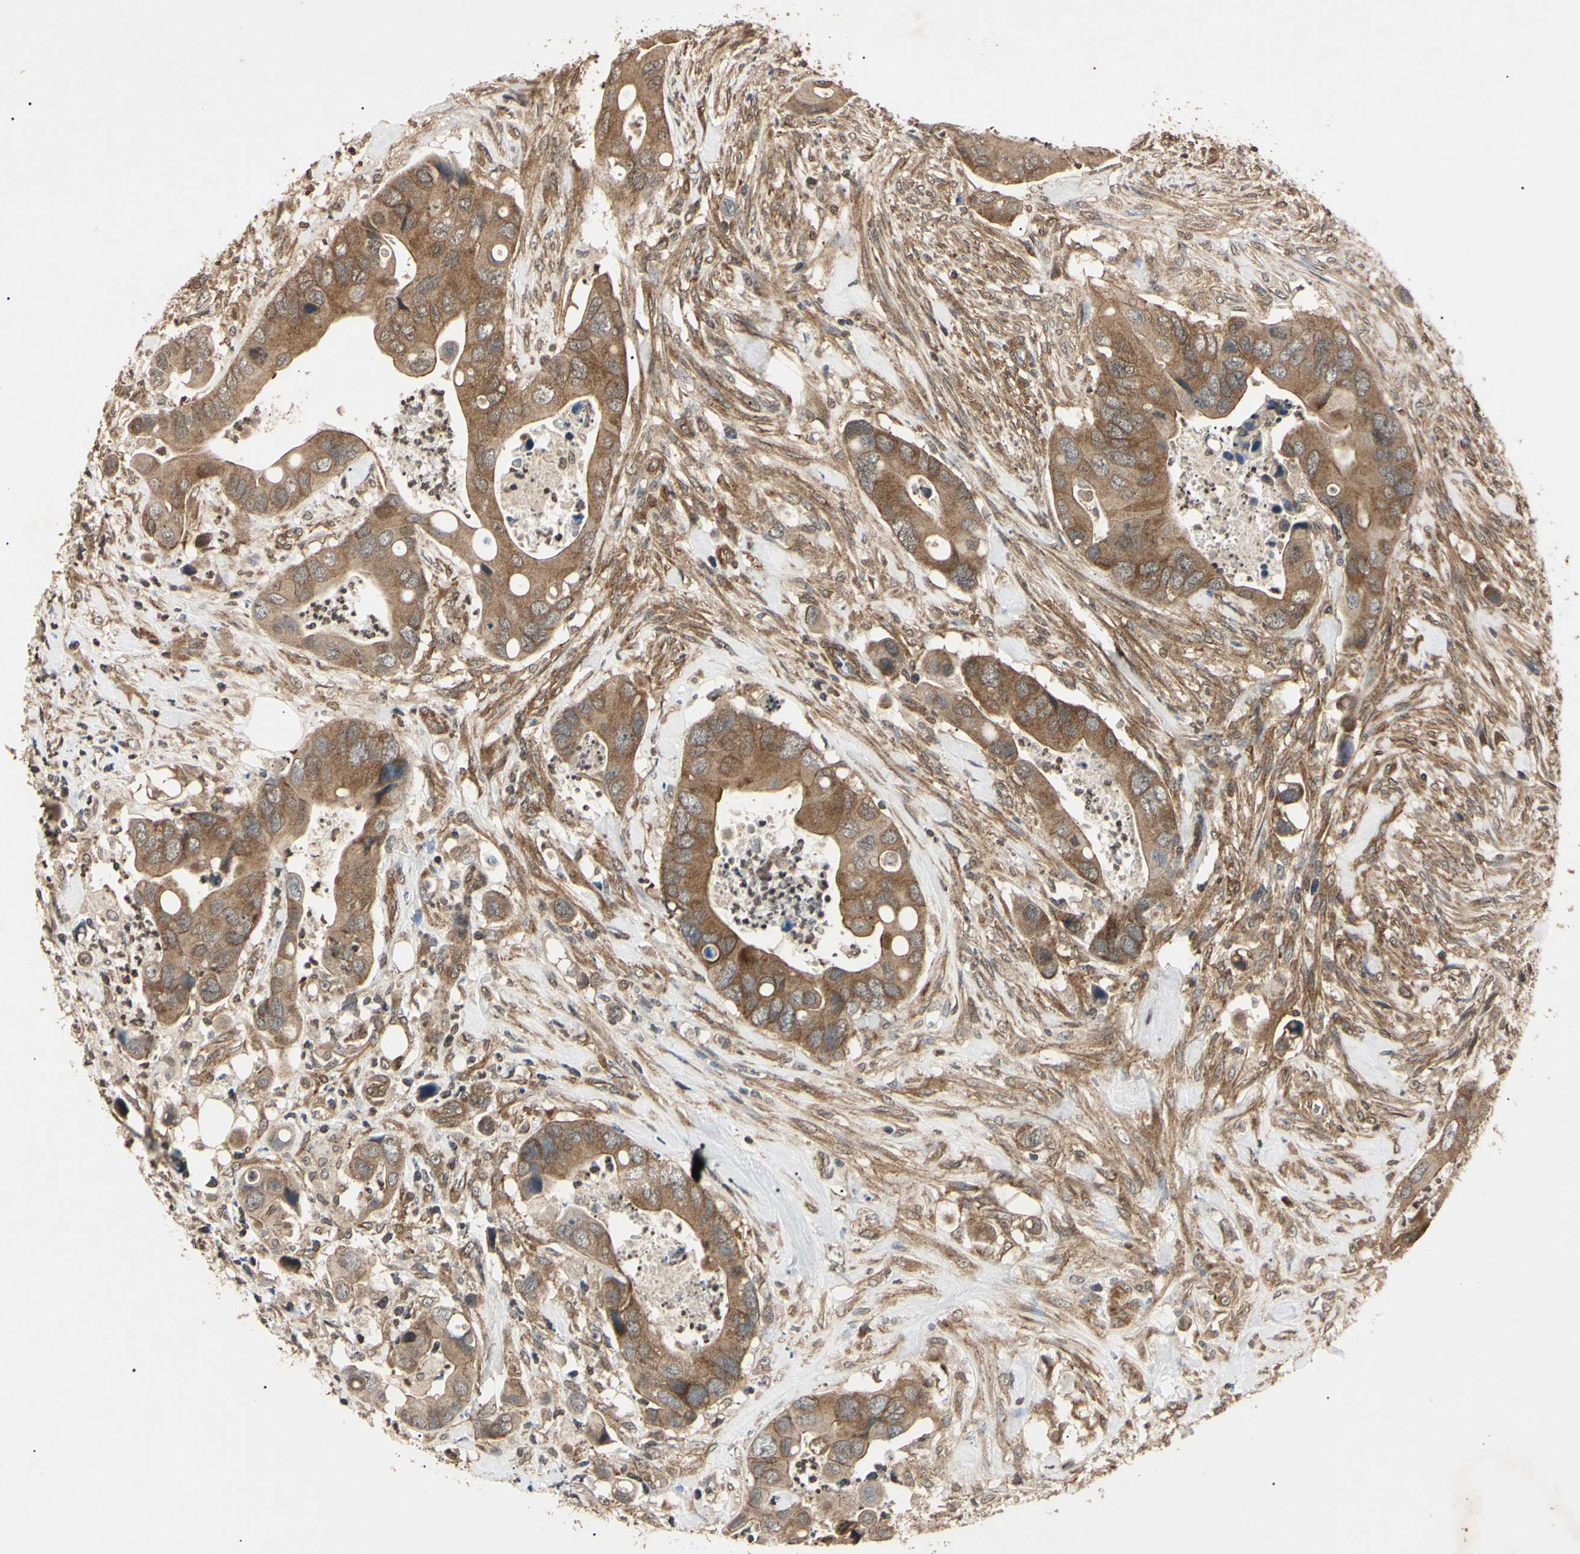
{"staining": {"intensity": "moderate", "quantity": "25%-75%", "location": "cytoplasmic/membranous"}, "tissue": "colorectal cancer", "cell_type": "Tumor cells", "image_type": "cancer", "snomed": [{"axis": "morphology", "description": "Adenocarcinoma, NOS"}, {"axis": "topography", "description": "Rectum"}], "caption": "A medium amount of moderate cytoplasmic/membranous staining is appreciated in approximately 25%-75% of tumor cells in colorectal cancer tissue.", "gene": "EPN1", "patient": {"sex": "female", "age": 57}}